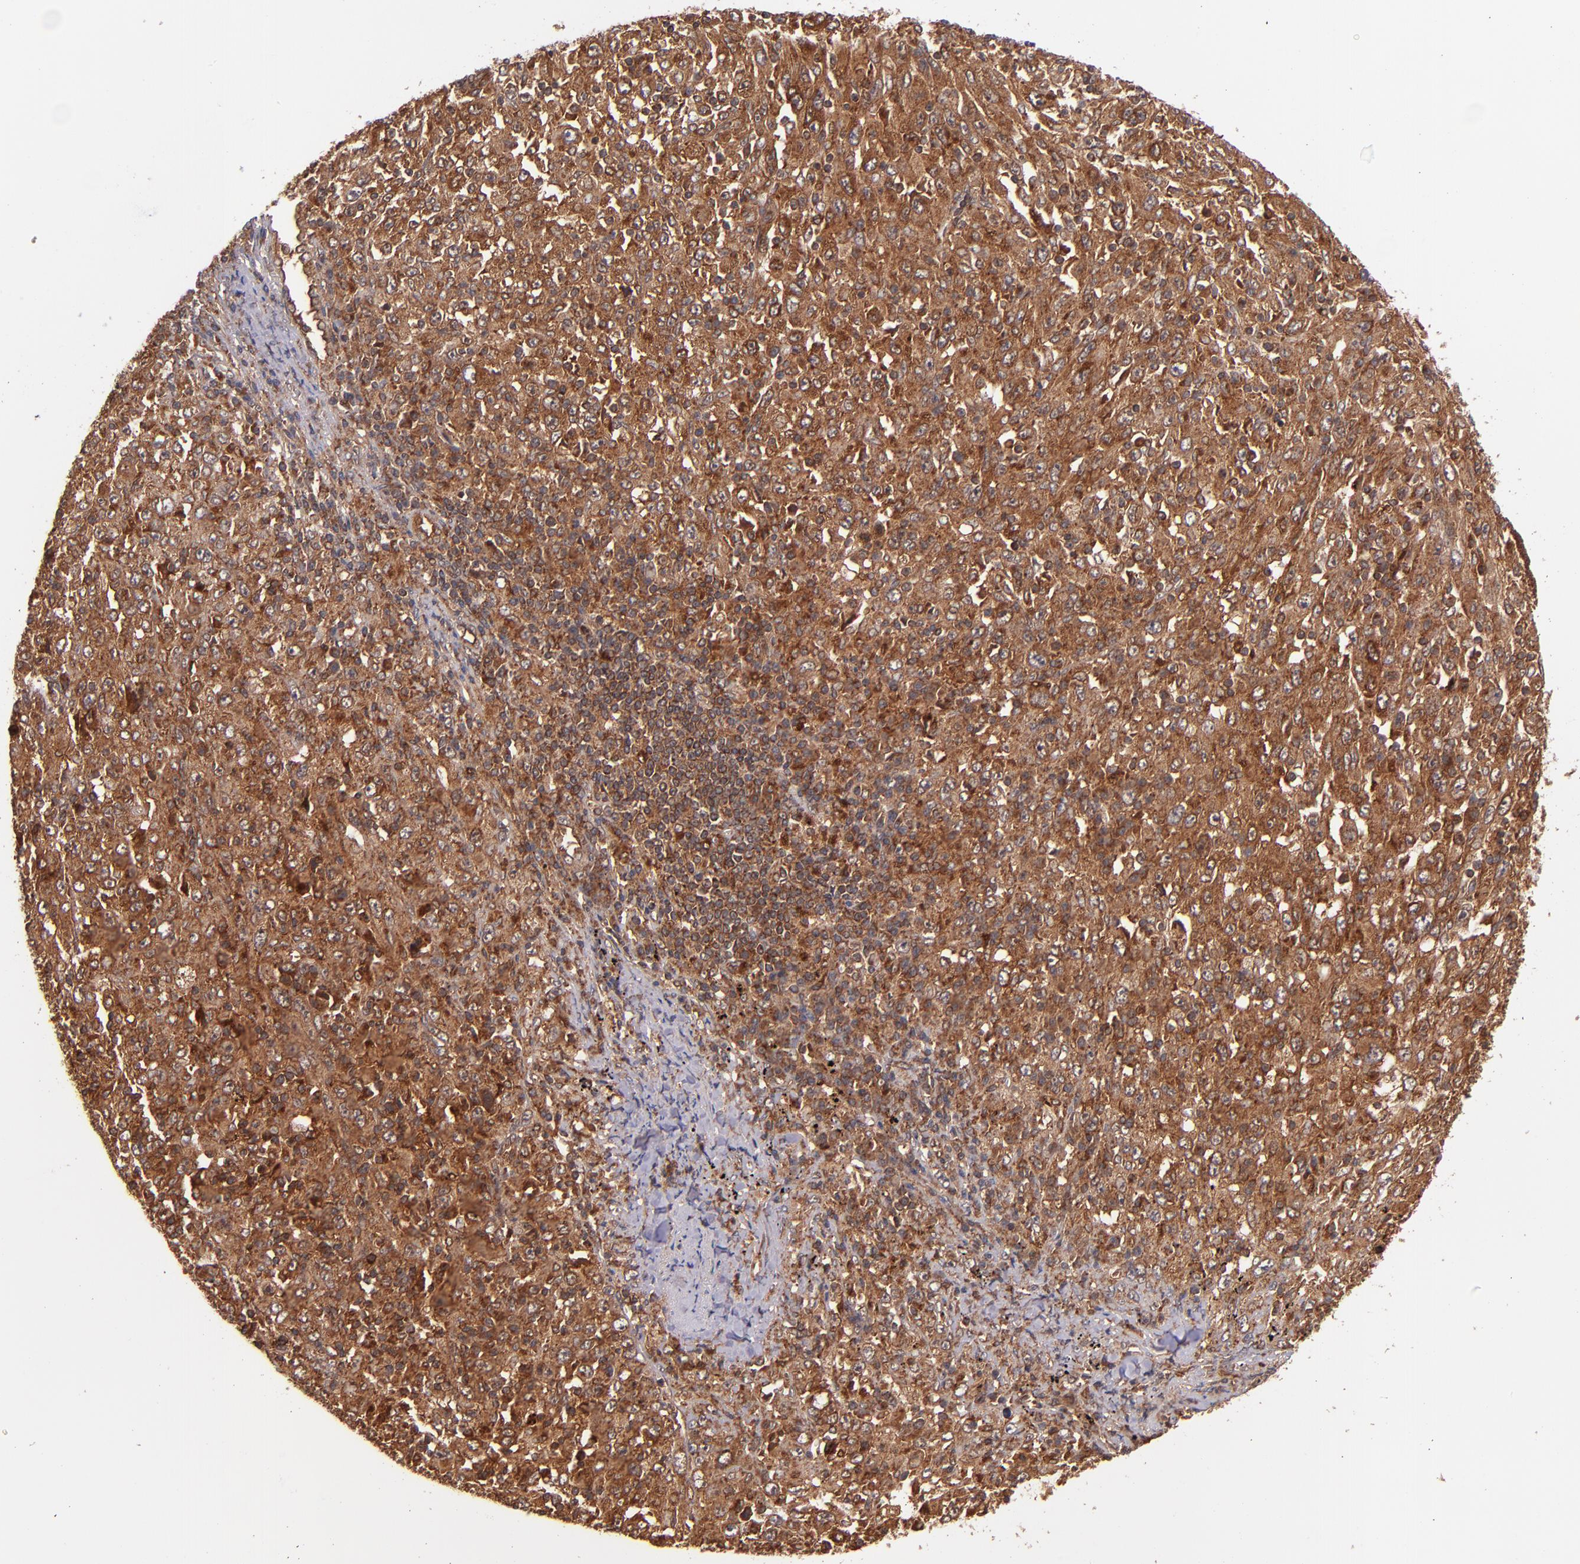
{"staining": {"intensity": "strong", "quantity": ">75%", "location": "cytoplasmic/membranous"}, "tissue": "melanoma", "cell_type": "Tumor cells", "image_type": "cancer", "snomed": [{"axis": "morphology", "description": "Malignant melanoma, Metastatic site"}, {"axis": "topography", "description": "Skin"}], "caption": "A high amount of strong cytoplasmic/membranous expression is seen in about >75% of tumor cells in malignant melanoma (metastatic site) tissue.", "gene": "STX8", "patient": {"sex": "female", "age": 56}}